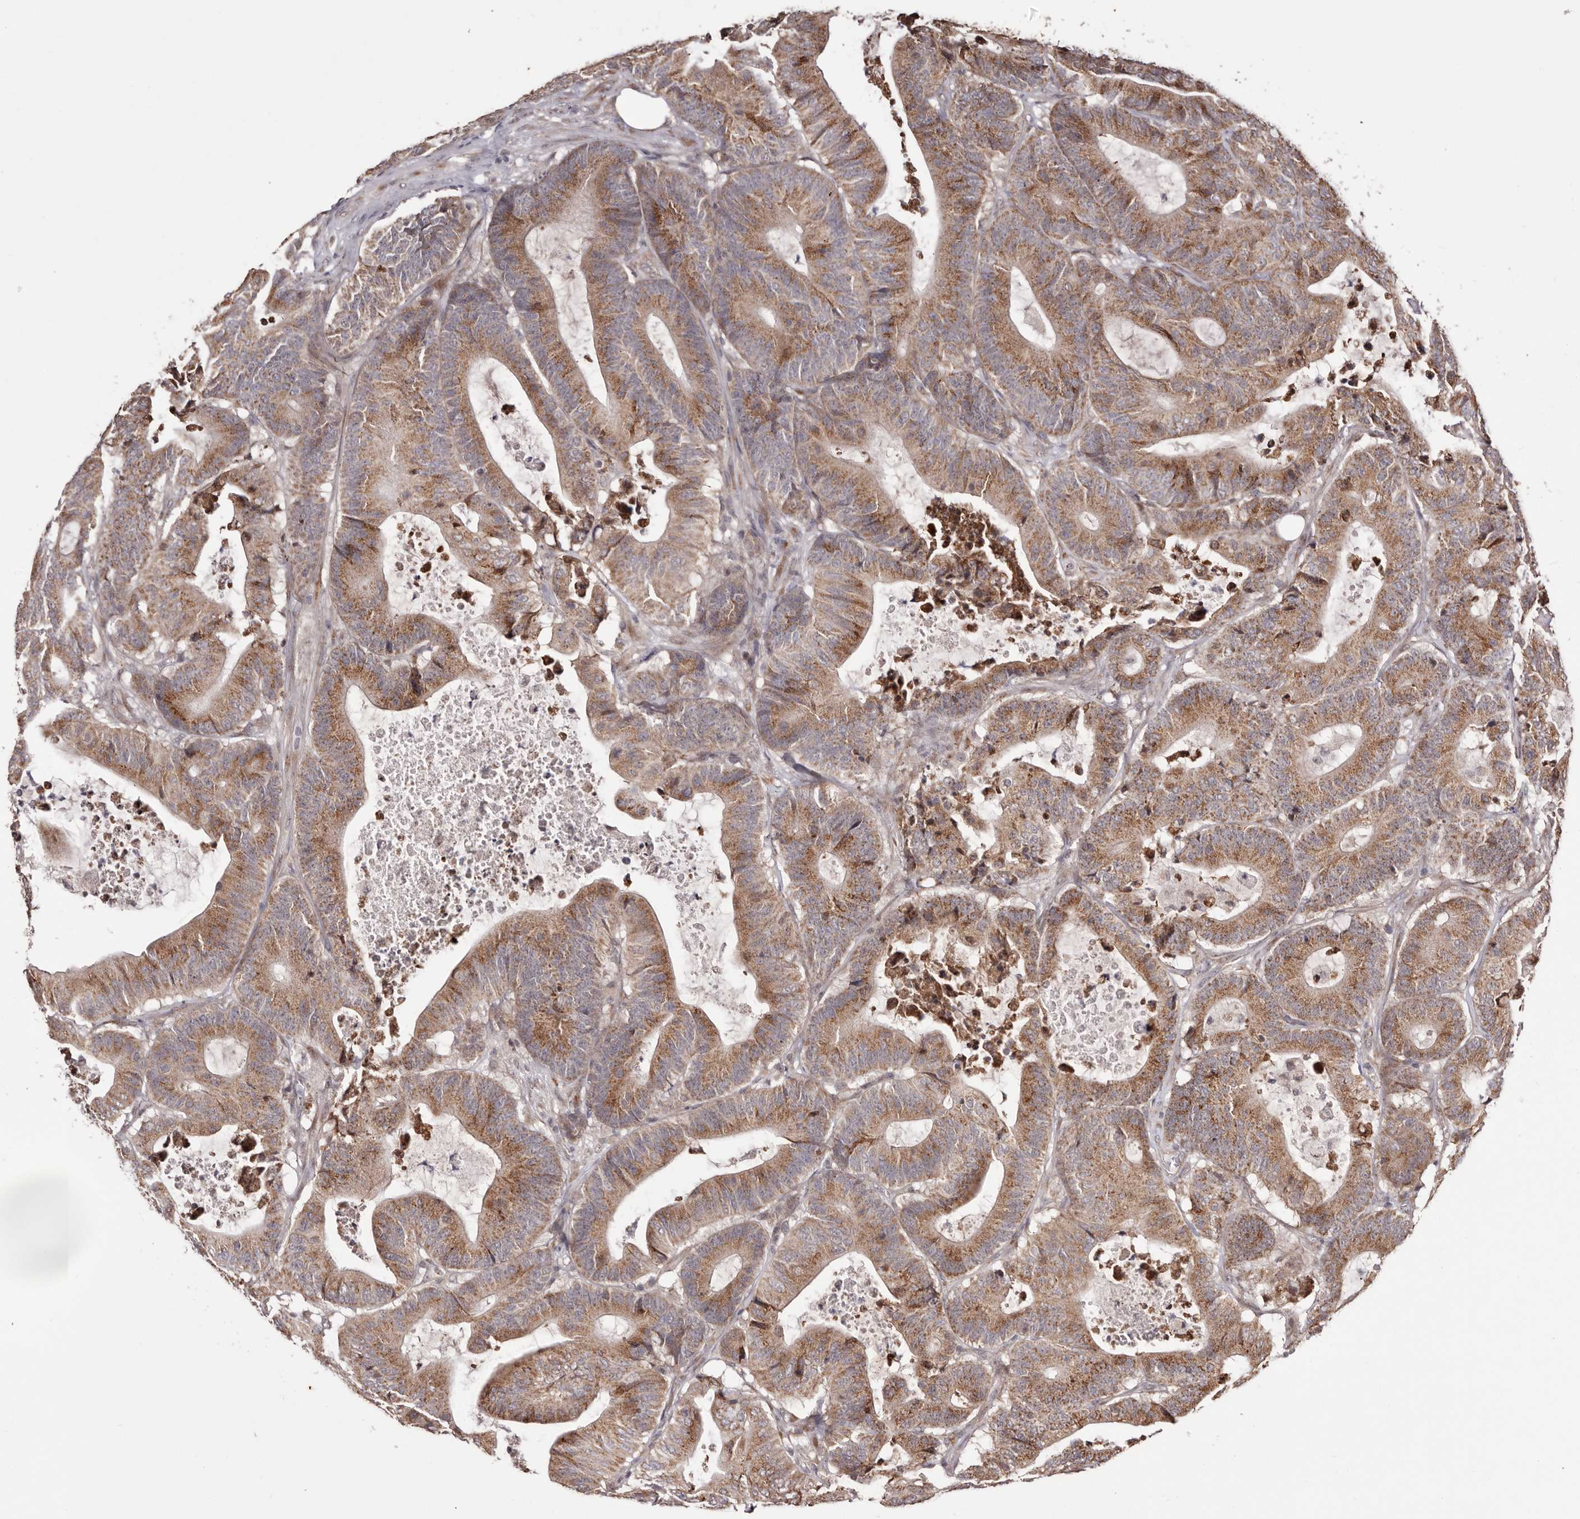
{"staining": {"intensity": "moderate", "quantity": ">75%", "location": "cytoplasmic/membranous"}, "tissue": "colorectal cancer", "cell_type": "Tumor cells", "image_type": "cancer", "snomed": [{"axis": "morphology", "description": "Adenocarcinoma, NOS"}, {"axis": "topography", "description": "Colon"}], "caption": "Protein analysis of adenocarcinoma (colorectal) tissue displays moderate cytoplasmic/membranous staining in approximately >75% of tumor cells.", "gene": "EGR3", "patient": {"sex": "female", "age": 84}}